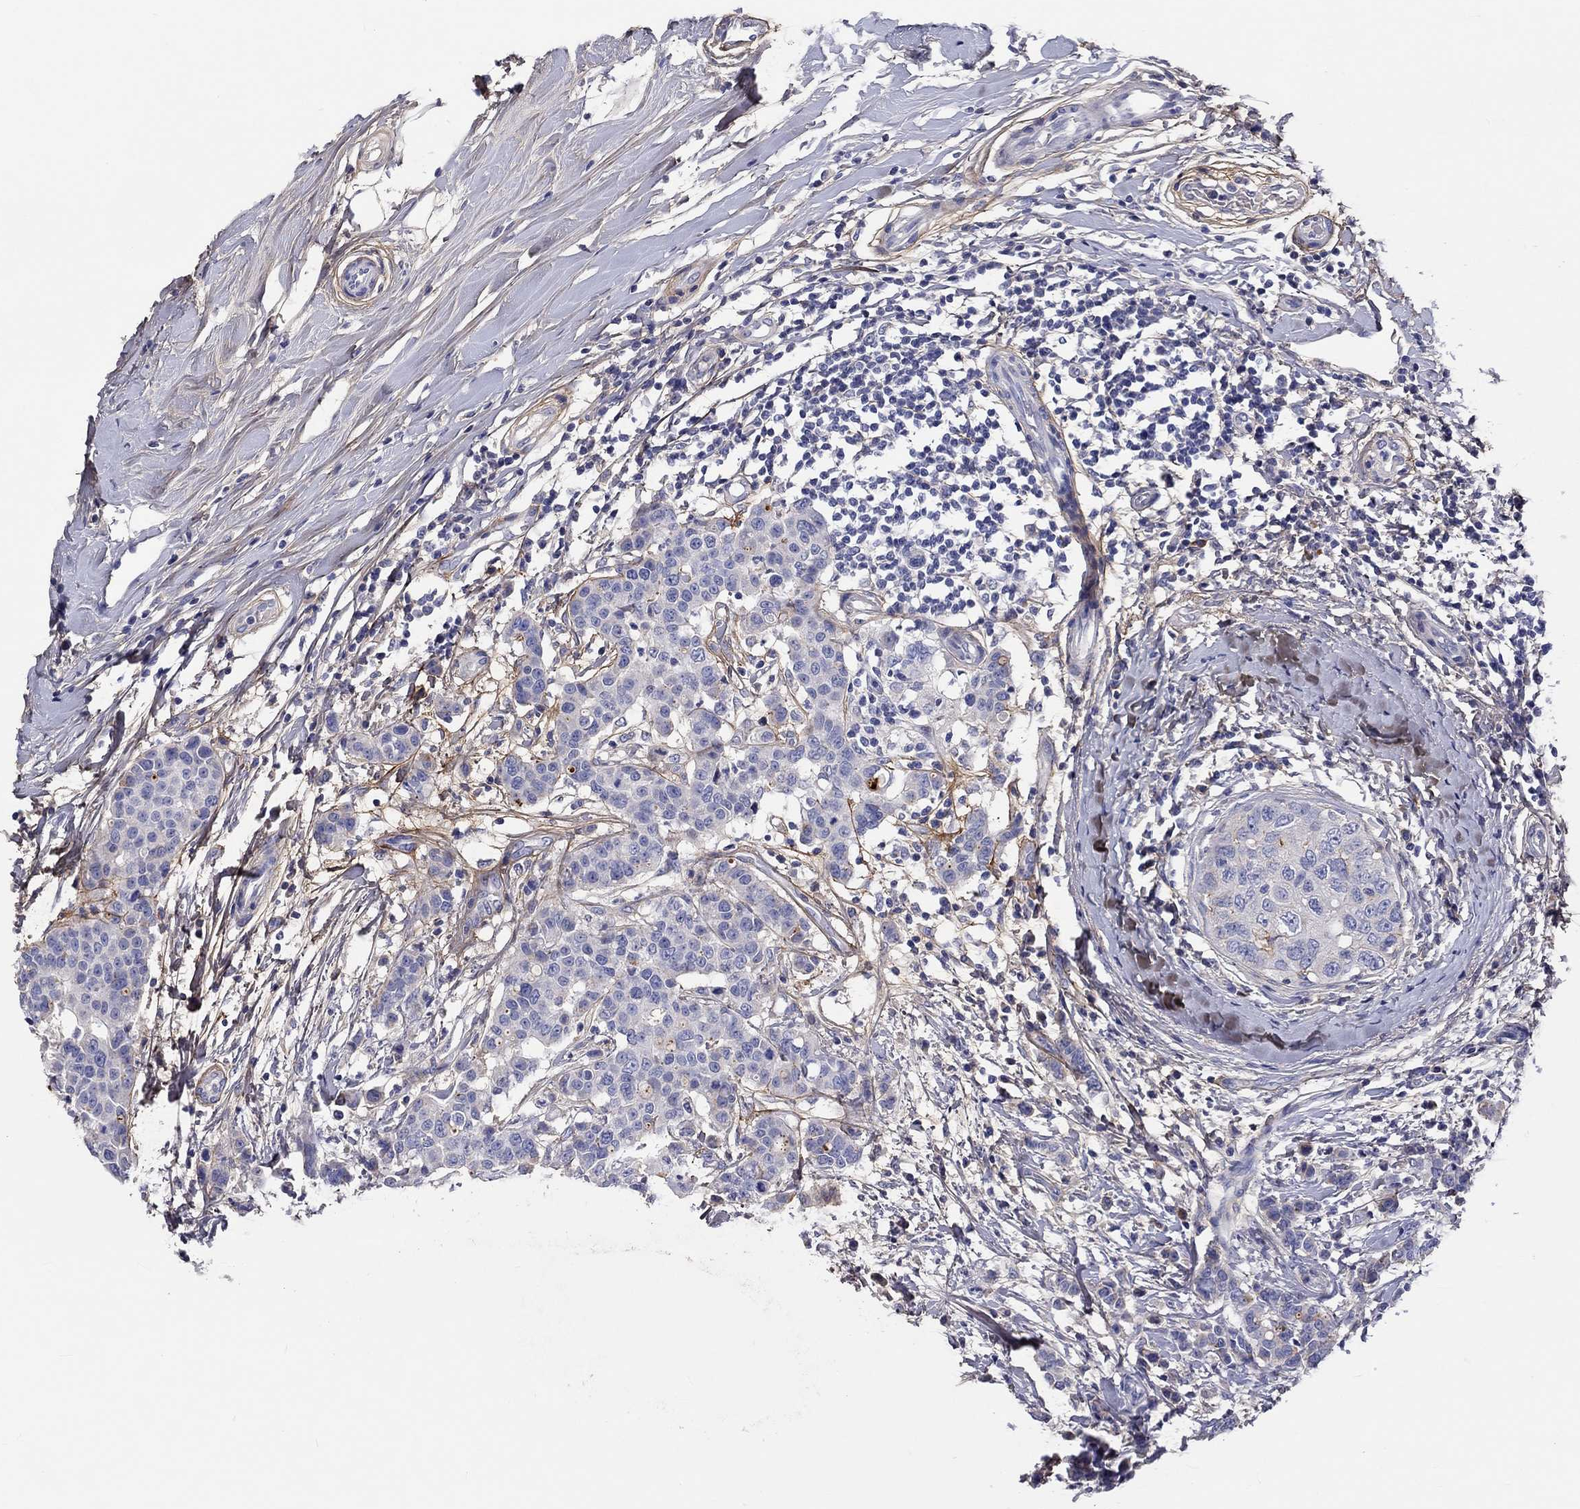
{"staining": {"intensity": "negative", "quantity": "none", "location": "none"}, "tissue": "breast cancer", "cell_type": "Tumor cells", "image_type": "cancer", "snomed": [{"axis": "morphology", "description": "Duct carcinoma"}, {"axis": "topography", "description": "Breast"}], "caption": "Tumor cells show no significant expression in breast cancer.", "gene": "TGFBI", "patient": {"sex": "female", "age": 27}}